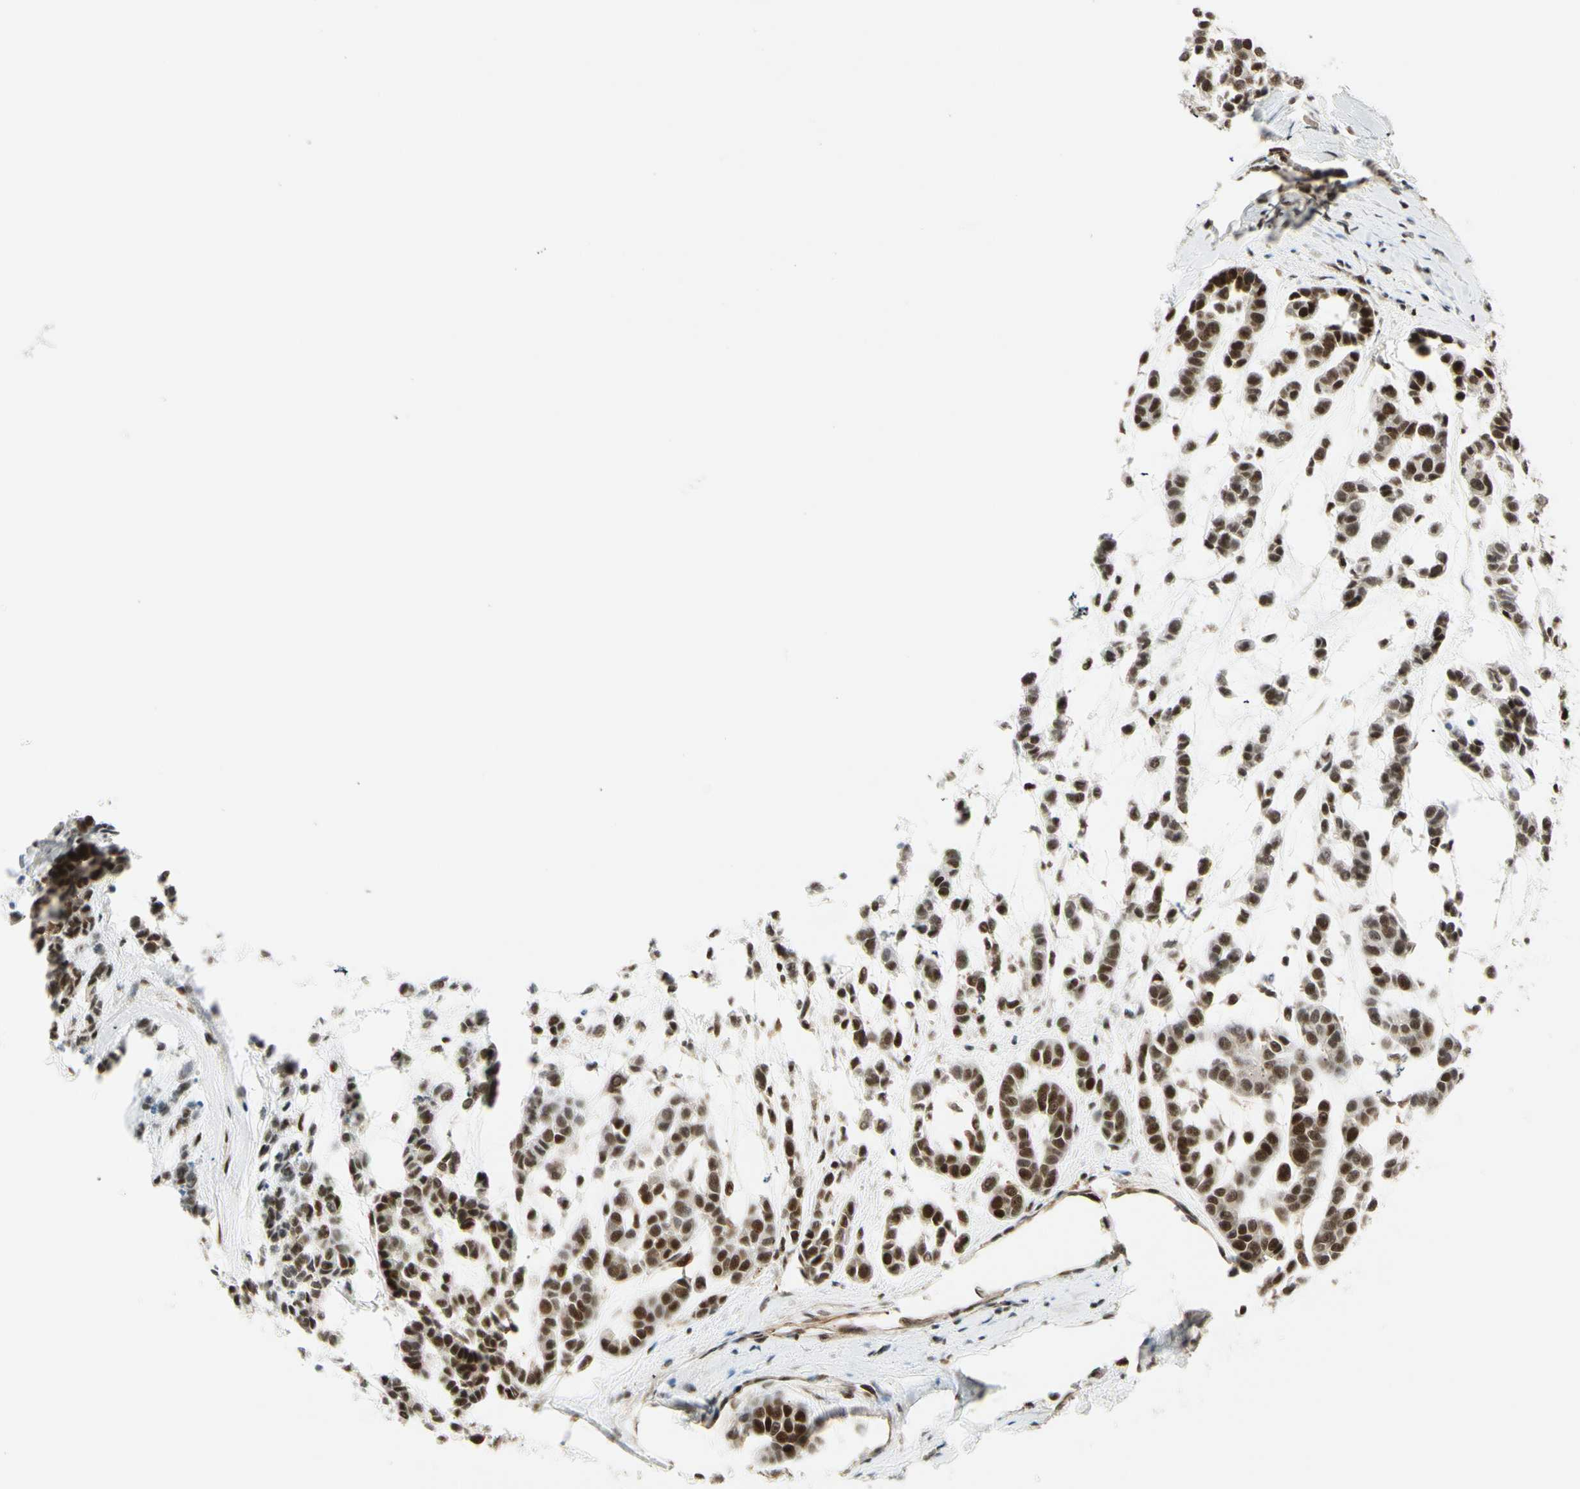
{"staining": {"intensity": "strong", "quantity": ">75%", "location": "cytoplasmic/membranous,nuclear"}, "tissue": "head and neck cancer", "cell_type": "Tumor cells", "image_type": "cancer", "snomed": [{"axis": "morphology", "description": "Adenocarcinoma, NOS"}, {"axis": "morphology", "description": "Adenoma, NOS"}, {"axis": "topography", "description": "Head-Neck"}], "caption": "A brown stain shows strong cytoplasmic/membranous and nuclear staining of a protein in adenocarcinoma (head and neck) tumor cells.", "gene": "DAXX", "patient": {"sex": "female", "age": 55}}